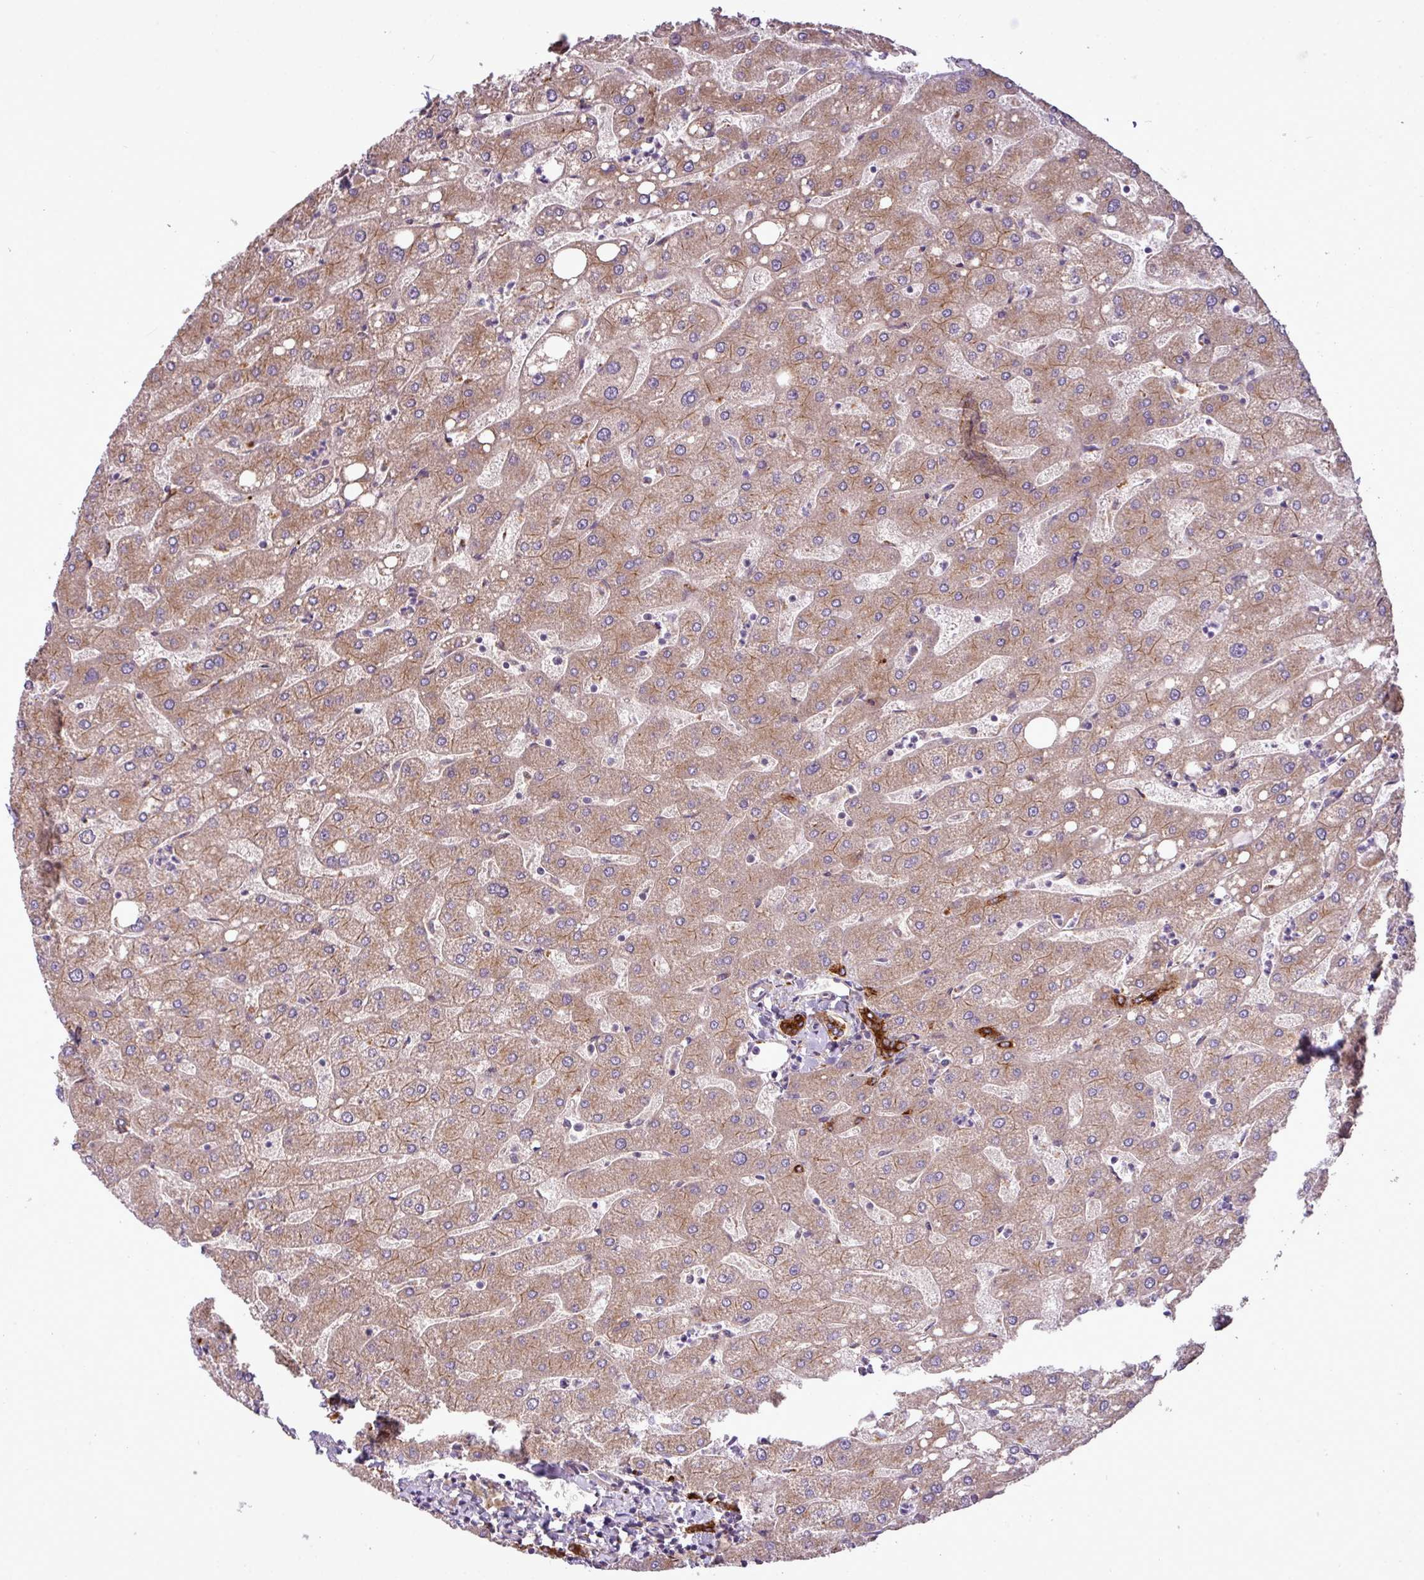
{"staining": {"intensity": "moderate", "quantity": ">75%", "location": "cytoplasmic/membranous"}, "tissue": "liver", "cell_type": "Cholangiocytes", "image_type": "normal", "snomed": [{"axis": "morphology", "description": "Normal tissue, NOS"}, {"axis": "topography", "description": "Liver"}], "caption": "Protein staining reveals moderate cytoplasmic/membranous positivity in about >75% of cholangiocytes in normal liver. (Brightfield microscopy of DAB IHC at high magnification).", "gene": "XIAP", "patient": {"sex": "male", "age": 67}}